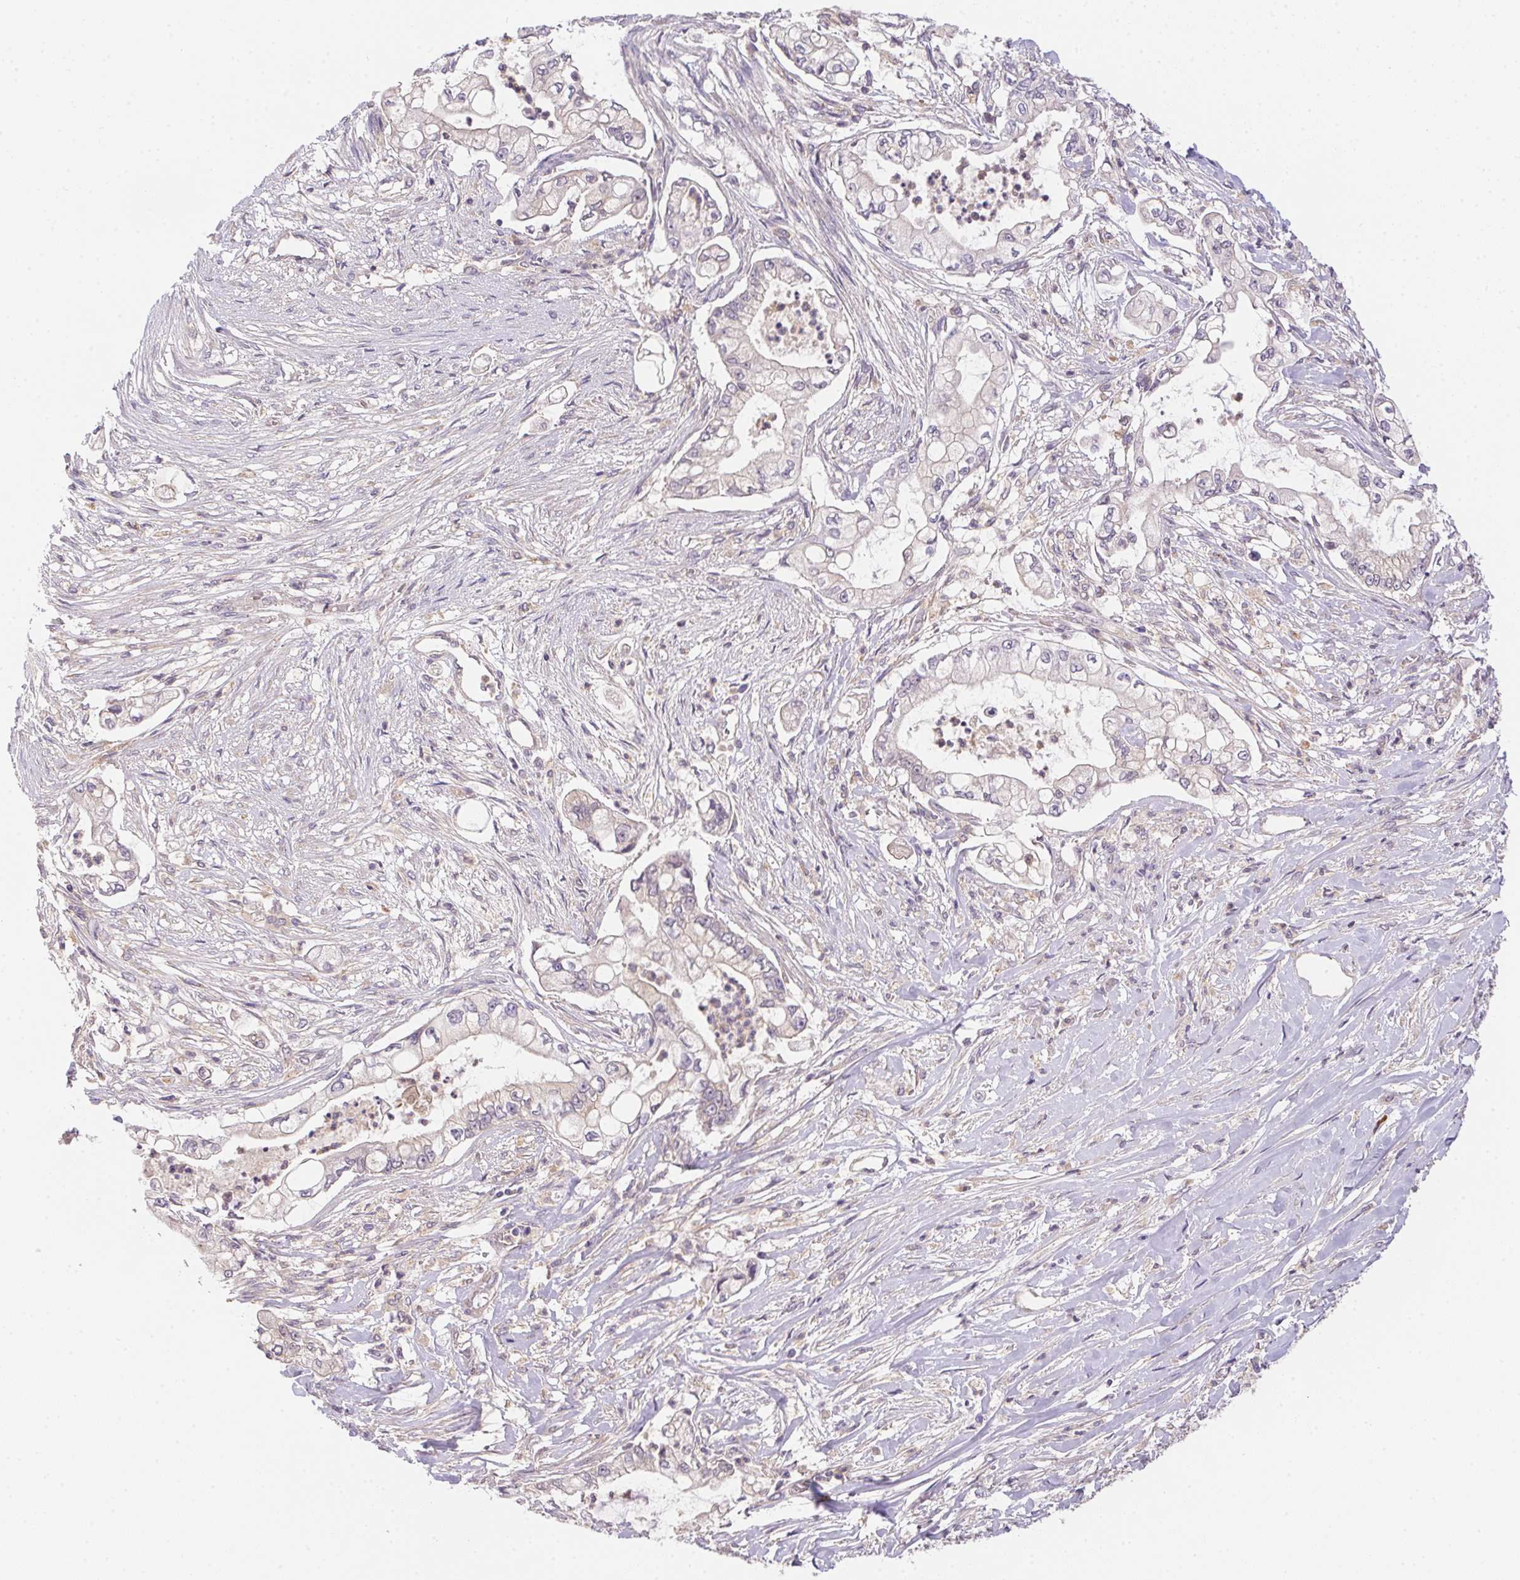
{"staining": {"intensity": "negative", "quantity": "none", "location": "none"}, "tissue": "pancreatic cancer", "cell_type": "Tumor cells", "image_type": "cancer", "snomed": [{"axis": "morphology", "description": "Adenocarcinoma, NOS"}, {"axis": "topography", "description": "Pancreas"}], "caption": "High power microscopy image of an immunohistochemistry micrograph of adenocarcinoma (pancreatic), revealing no significant staining in tumor cells.", "gene": "PRKAA1", "patient": {"sex": "female", "age": 69}}